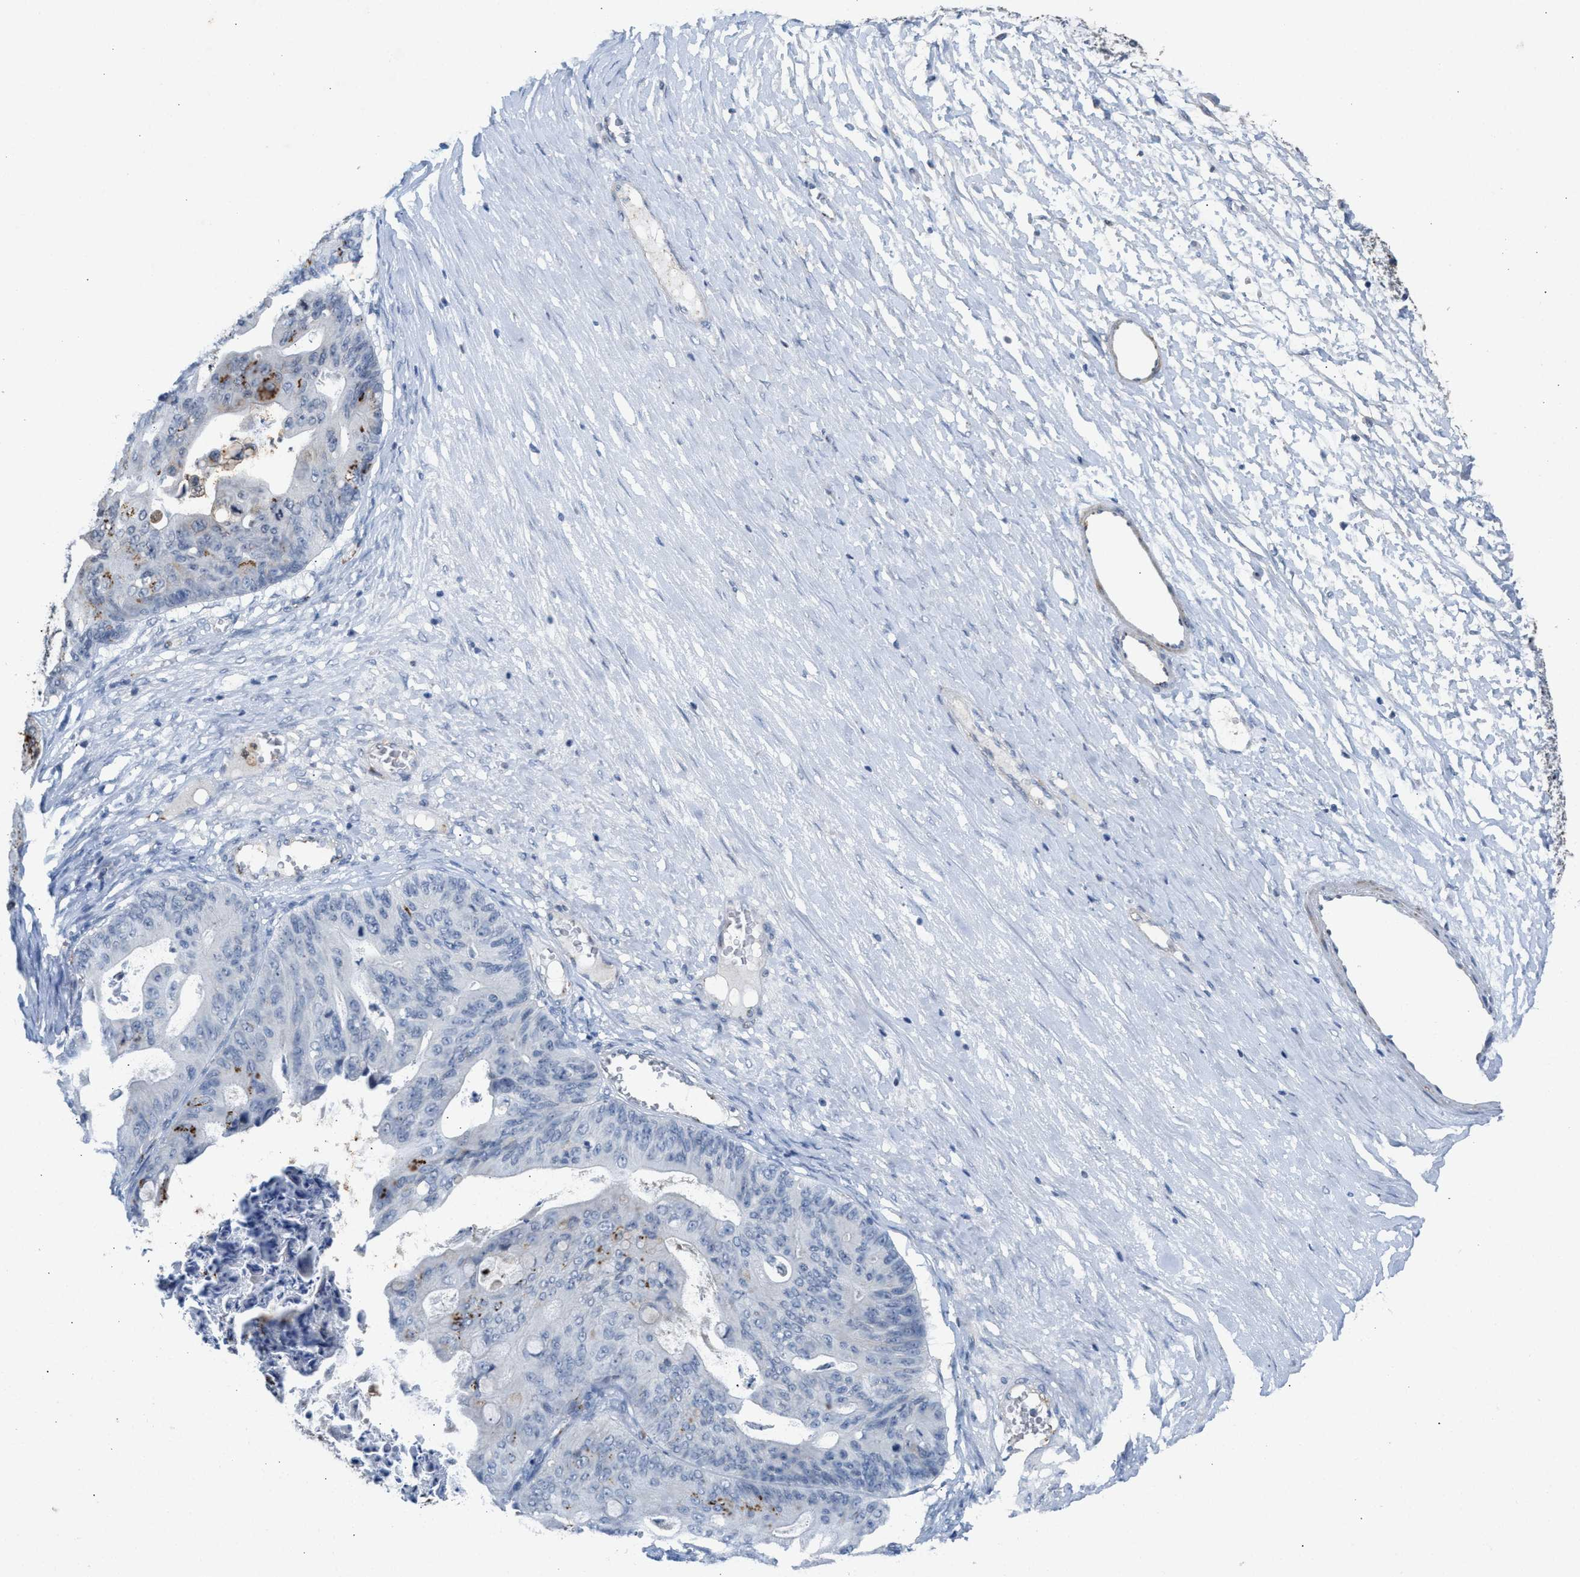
{"staining": {"intensity": "moderate", "quantity": "<25%", "location": "cytoplasmic/membranous"}, "tissue": "ovarian cancer", "cell_type": "Tumor cells", "image_type": "cancer", "snomed": [{"axis": "morphology", "description": "Cystadenocarcinoma, mucinous, NOS"}, {"axis": "topography", "description": "Ovary"}], "caption": "Protein expression by immunohistochemistry (IHC) displays moderate cytoplasmic/membranous expression in approximately <25% of tumor cells in ovarian mucinous cystadenocarcinoma.", "gene": "SLC5A5", "patient": {"sex": "female", "age": 37}}